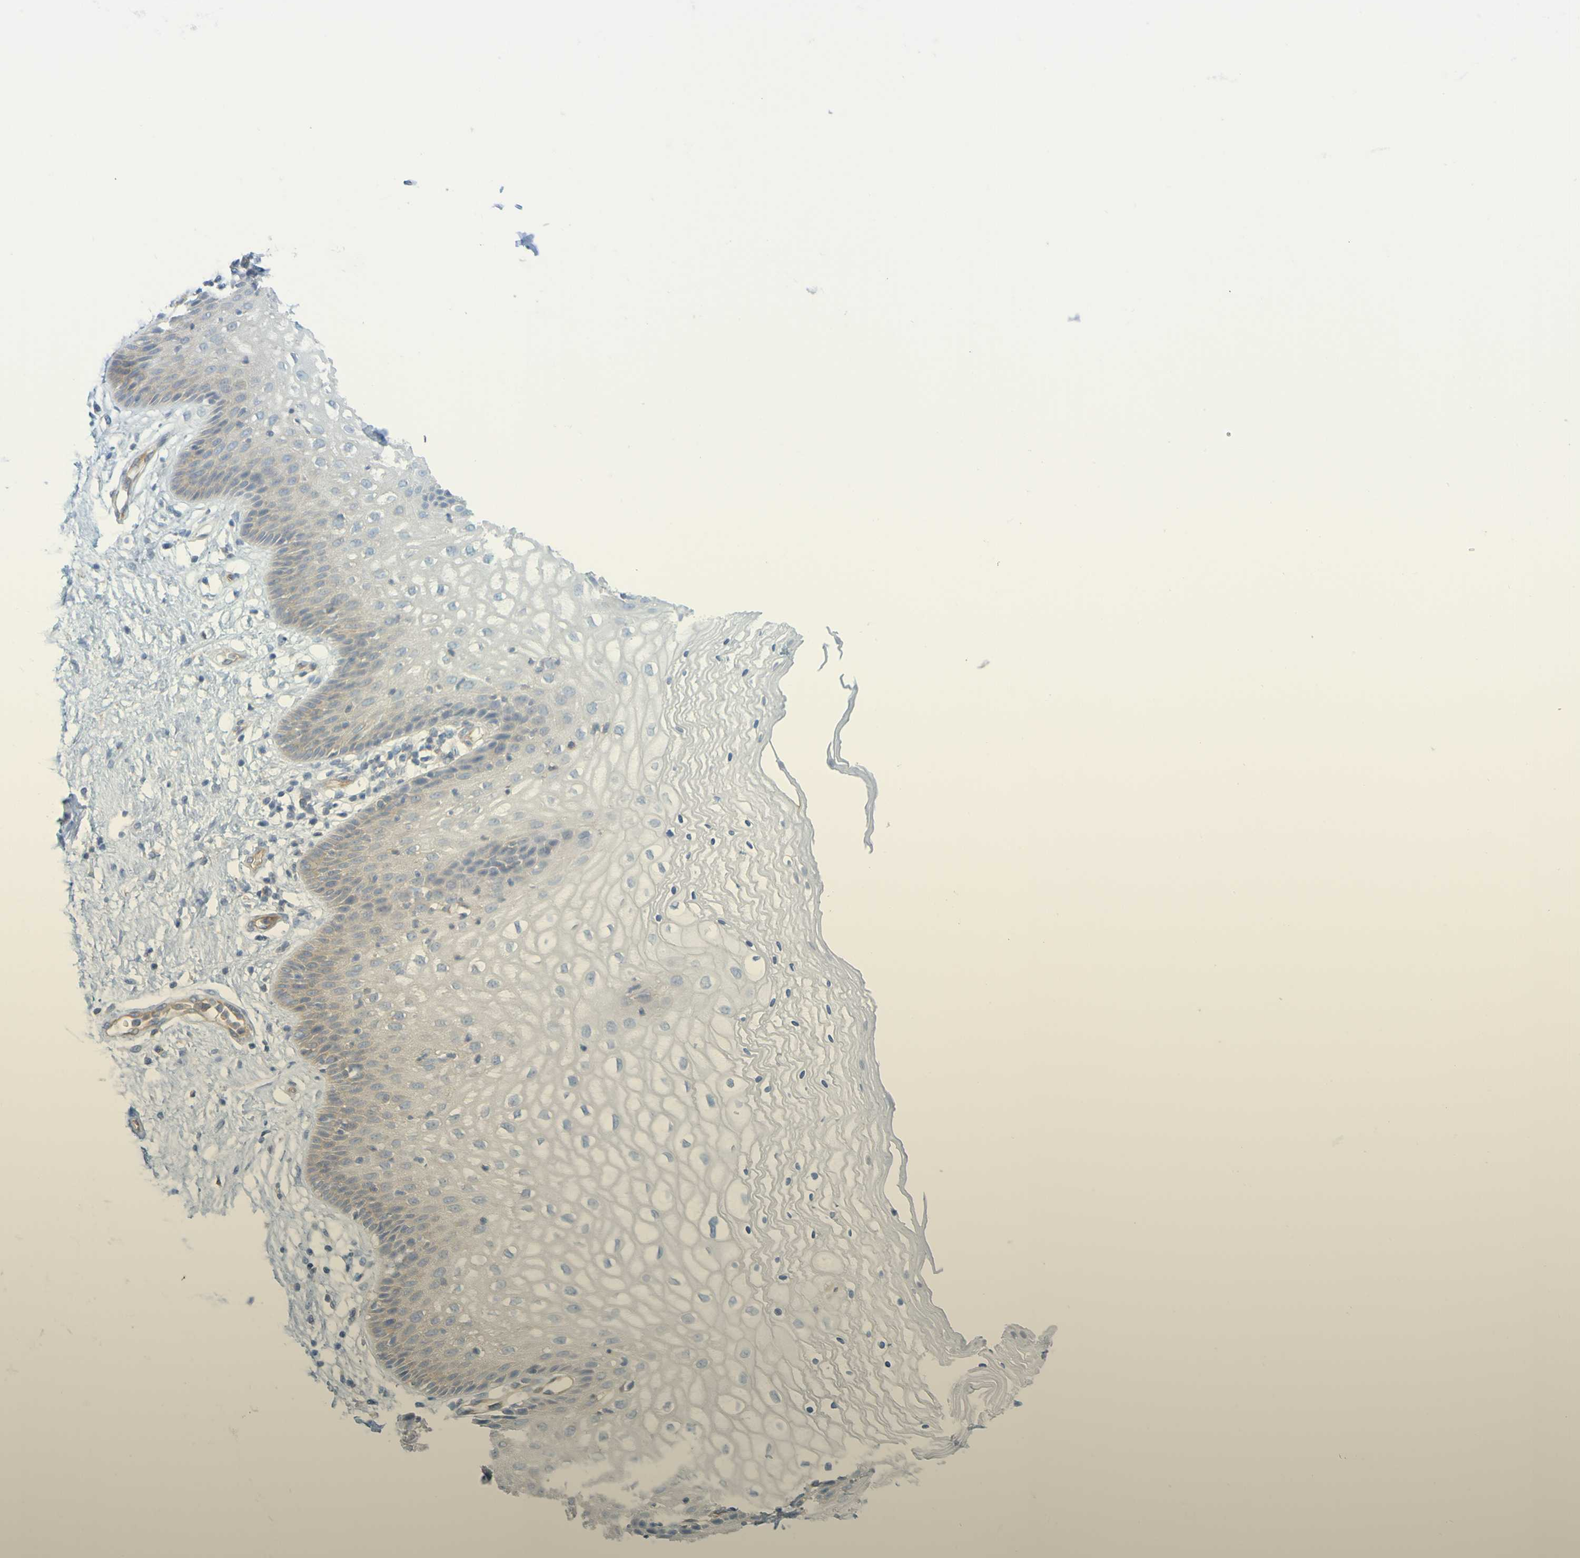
{"staining": {"intensity": "negative", "quantity": "none", "location": "none"}, "tissue": "vagina", "cell_type": "Squamous epithelial cells", "image_type": "normal", "snomed": [{"axis": "morphology", "description": "Normal tissue, NOS"}, {"axis": "topography", "description": "Vagina"}], "caption": "DAB immunohistochemical staining of unremarkable vagina shows no significant staining in squamous epithelial cells. (Immunohistochemistry, brightfield microscopy, high magnification).", "gene": "APPL1", "patient": {"sex": "female", "age": 34}}